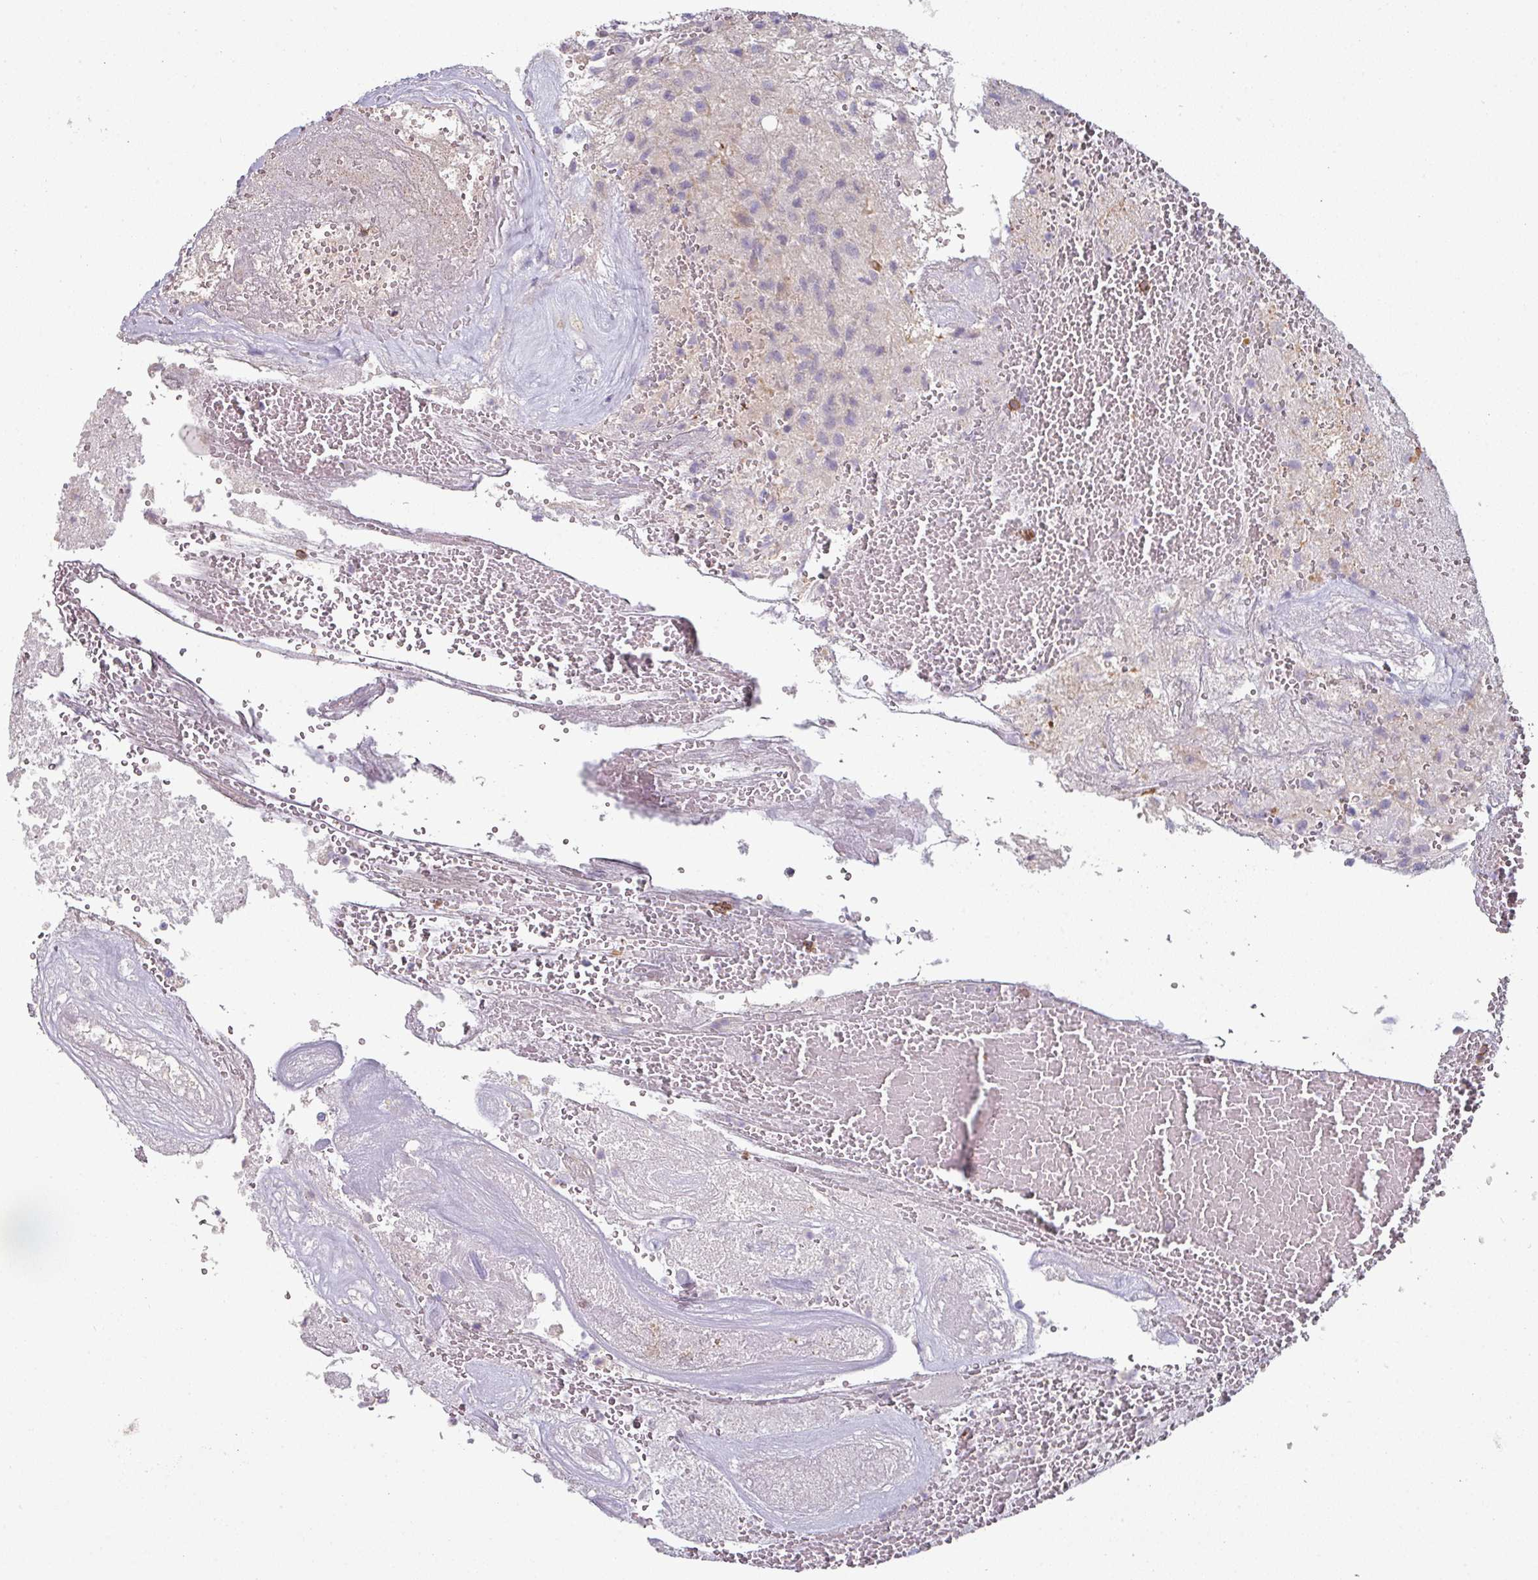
{"staining": {"intensity": "negative", "quantity": "none", "location": "none"}, "tissue": "glioma", "cell_type": "Tumor cells", "image_type": "cancer", "snomed": [{"axis": "morphology", "description": "Glioma, malignant, High grade"}, {"axis": "topography", "description": "Brain"}], "caption": "The micrograph reveals no staining of tumor cells in malignant glioma (high-grade).", "gene": "CD3G", "patient": {"sex": "male", "age": 56}}